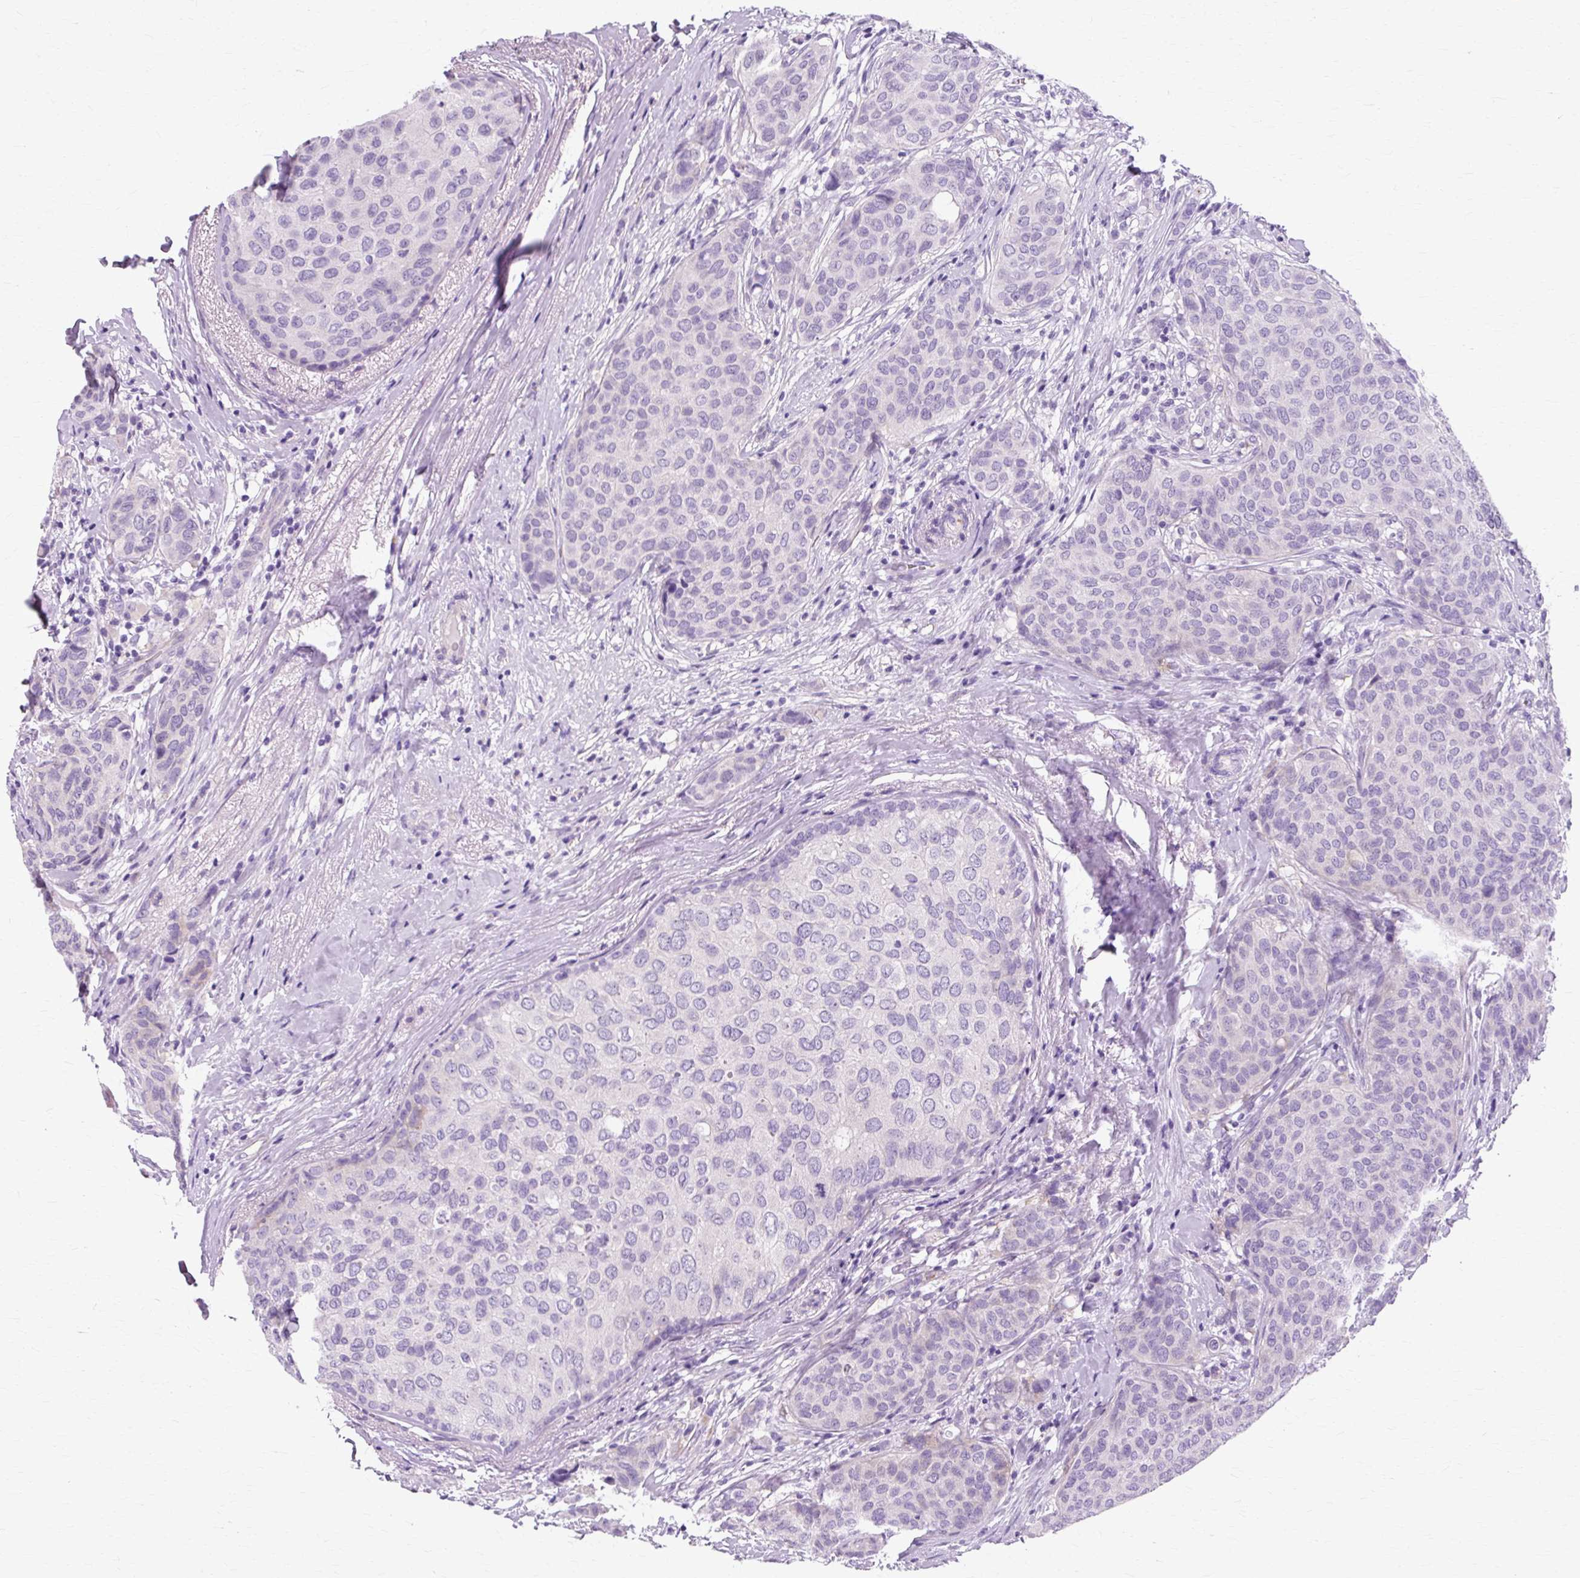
{"staining": {"intensity": "negative", "quantity": "none", "location": "none"}, "tissue": "breast cancer", "cell_type": "Tumor cells", "image_type": "cancer", "snomed": [{"axis": "morphology", "description": "Duct carcinoma"}, {"axis": "topography", "description": "Breast"}], "caption": "Breast cancer was stained to show a protein in brown. There is no significant expression in tumor cells. (Immunohistochemistry, brightfield microscopy, high magnification).", "gene": "TMEM89", "patient": {"sex": "female", "age": 47}}